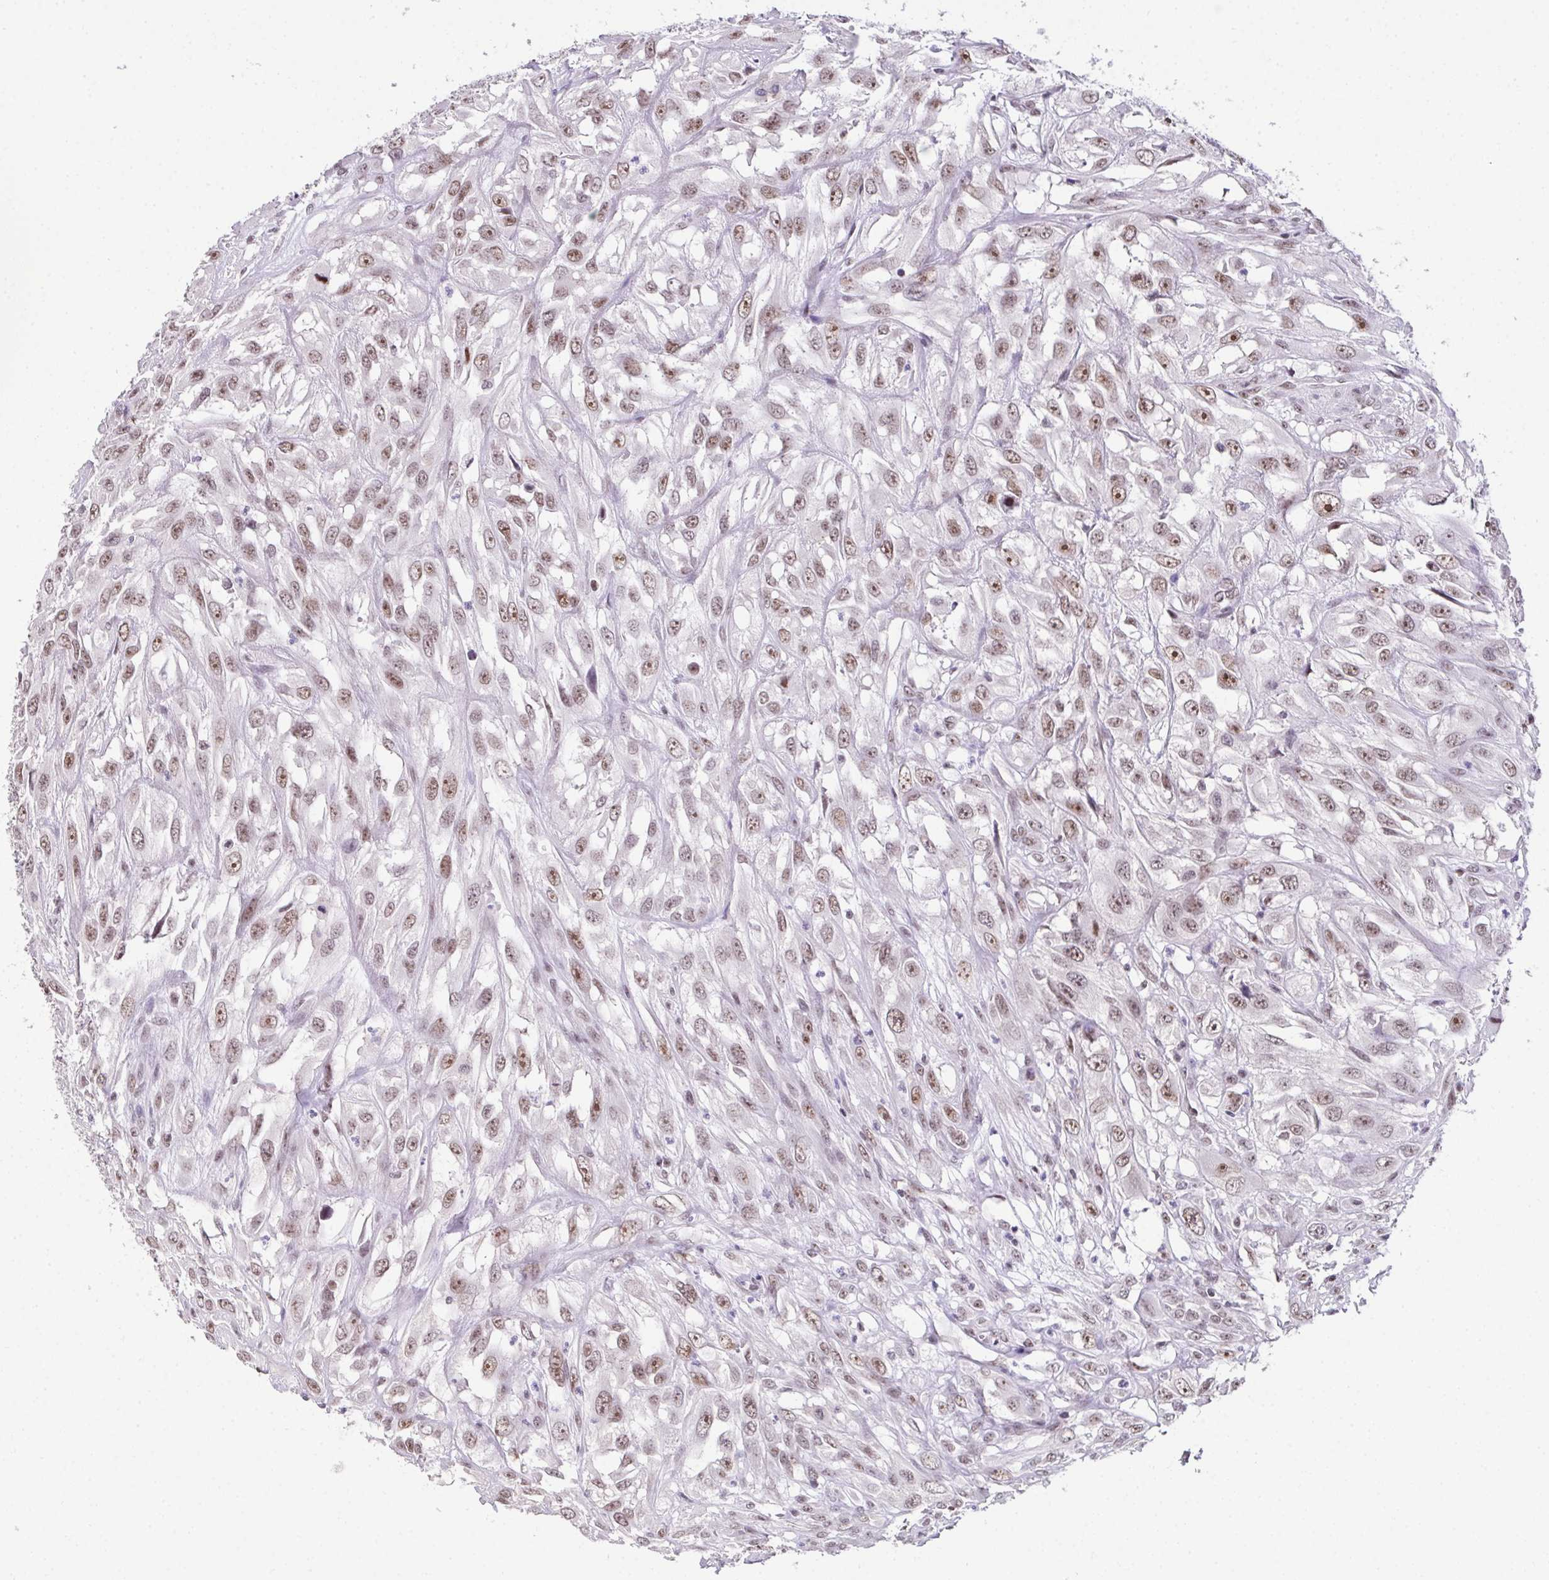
{"staining": {"intensity": "moderate", "quantity": ">75%", "location": "nuclear"}, "tissue": "urothelial cancer", "cell_type": "Tumor cells", "image_type": "cancer", "snomed": [{"axis": "morphology", "description": "Urothelial carcinoma, High grade"}, {"axis": "topography", "description": "Urinary bladder"}], "caption": "Human high-grade urothelial carcinoma stained with a brown dye displays moderate nuclear positive expression in approximately >75% of tumor cells.", "gene": "ZNF800", "patient": {"sex": "male", "age": 67}}